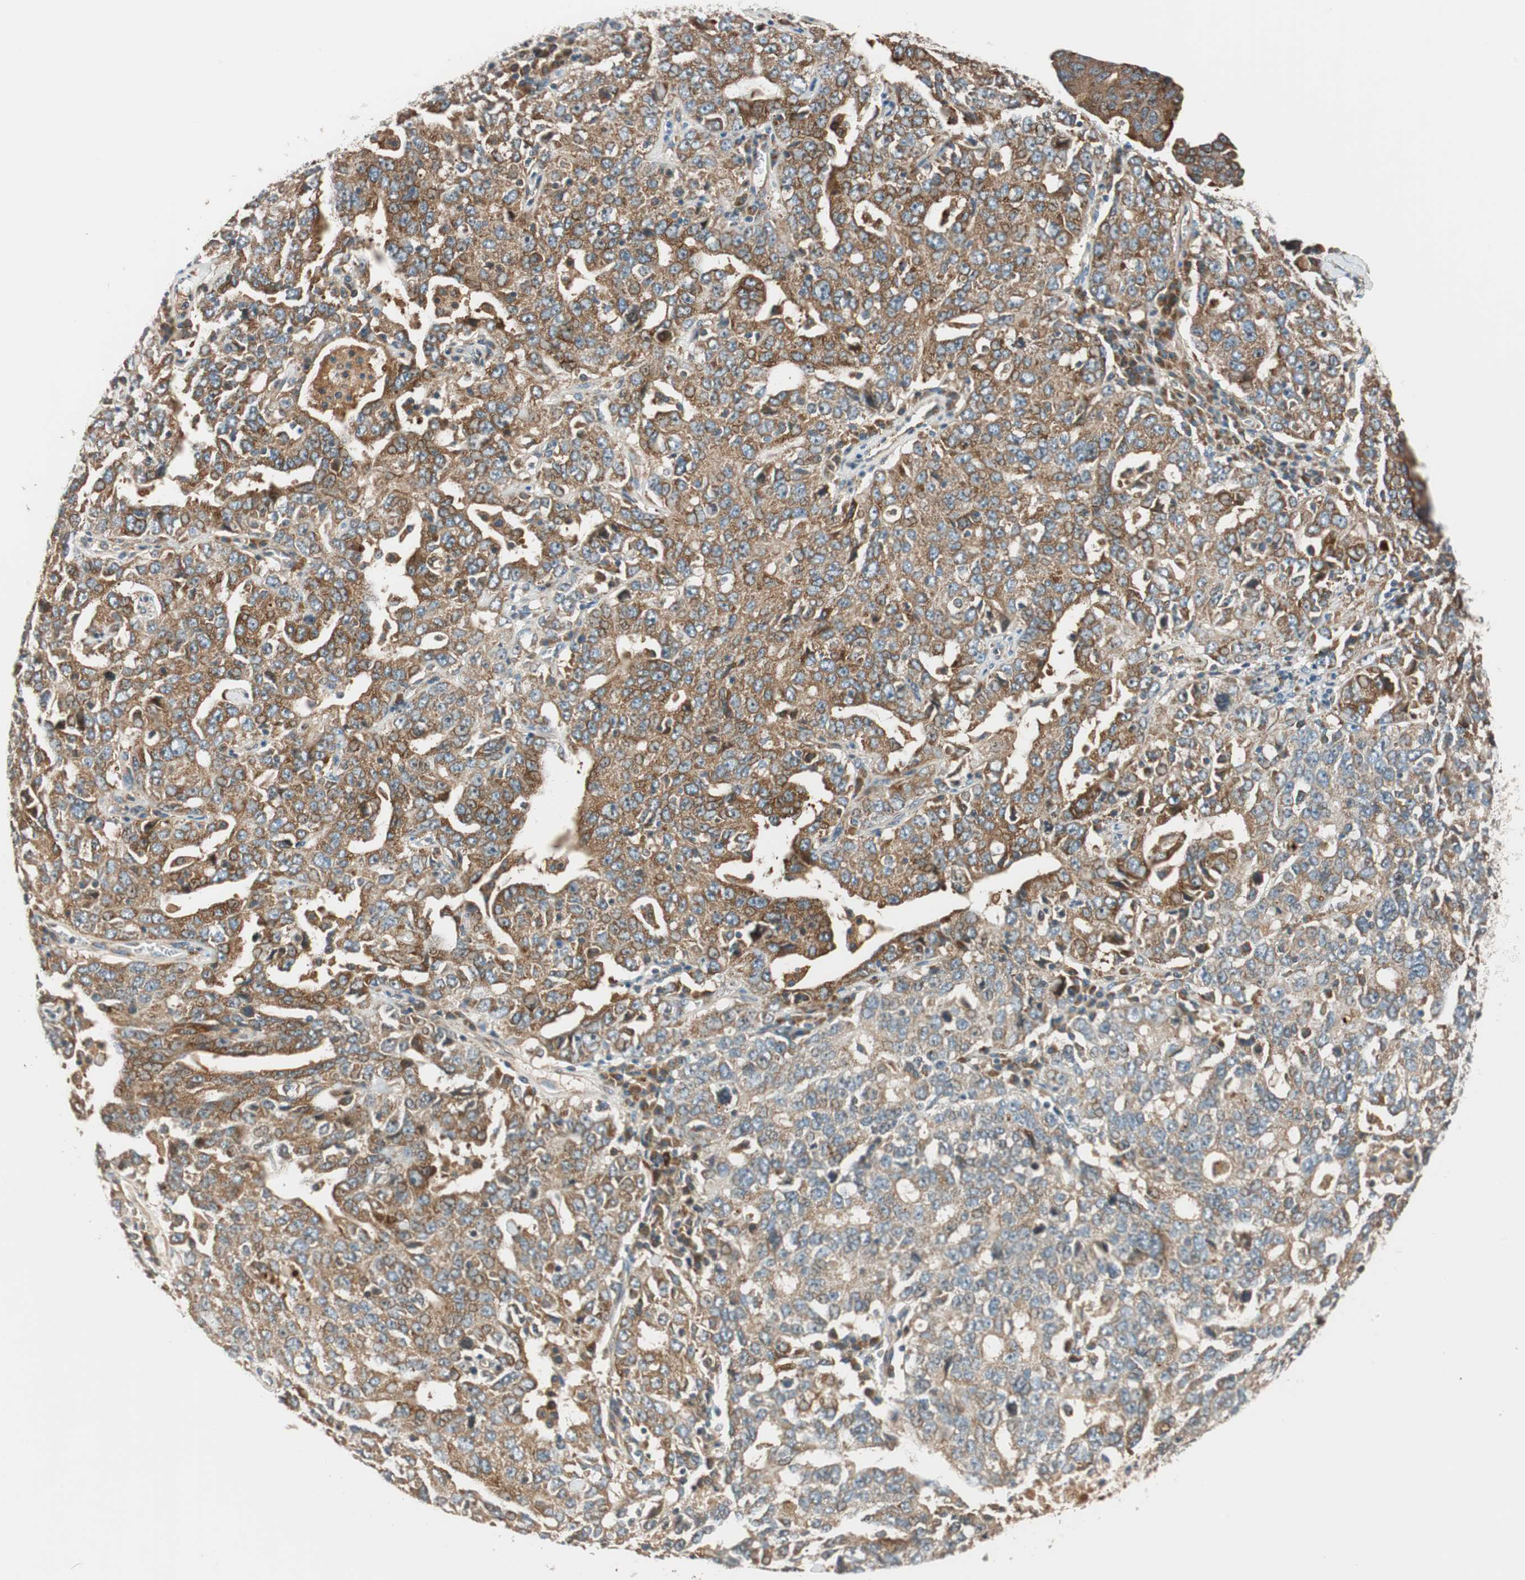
{"staining": {"intensity": "moderate", "quantity": ">75%", "location": "cytoplasmic/membranous"}, "tissue": "ovarian cancer", "cell_type": "Tumor cells", "image_type": "cancer", "snomed": [{"axis": "morphology", "description": "Carcinoma, endometroid"}, {"axis": "topography", "description": "Ovary"}], "caption": "Endometroid carcinoma (ovarian) tissue demonstrates moderate cytoplasmic/membranous expression in about >75% of tumor cells, visualized by immunohistochemistry. The staining was performed using DAB to visualize the protein expression in brown, while the nuclei were stained in blue with hematoxylin (Magnification: 20x).", "gene": "ABI1", "patient": {"sex": "female", "age": 62}}